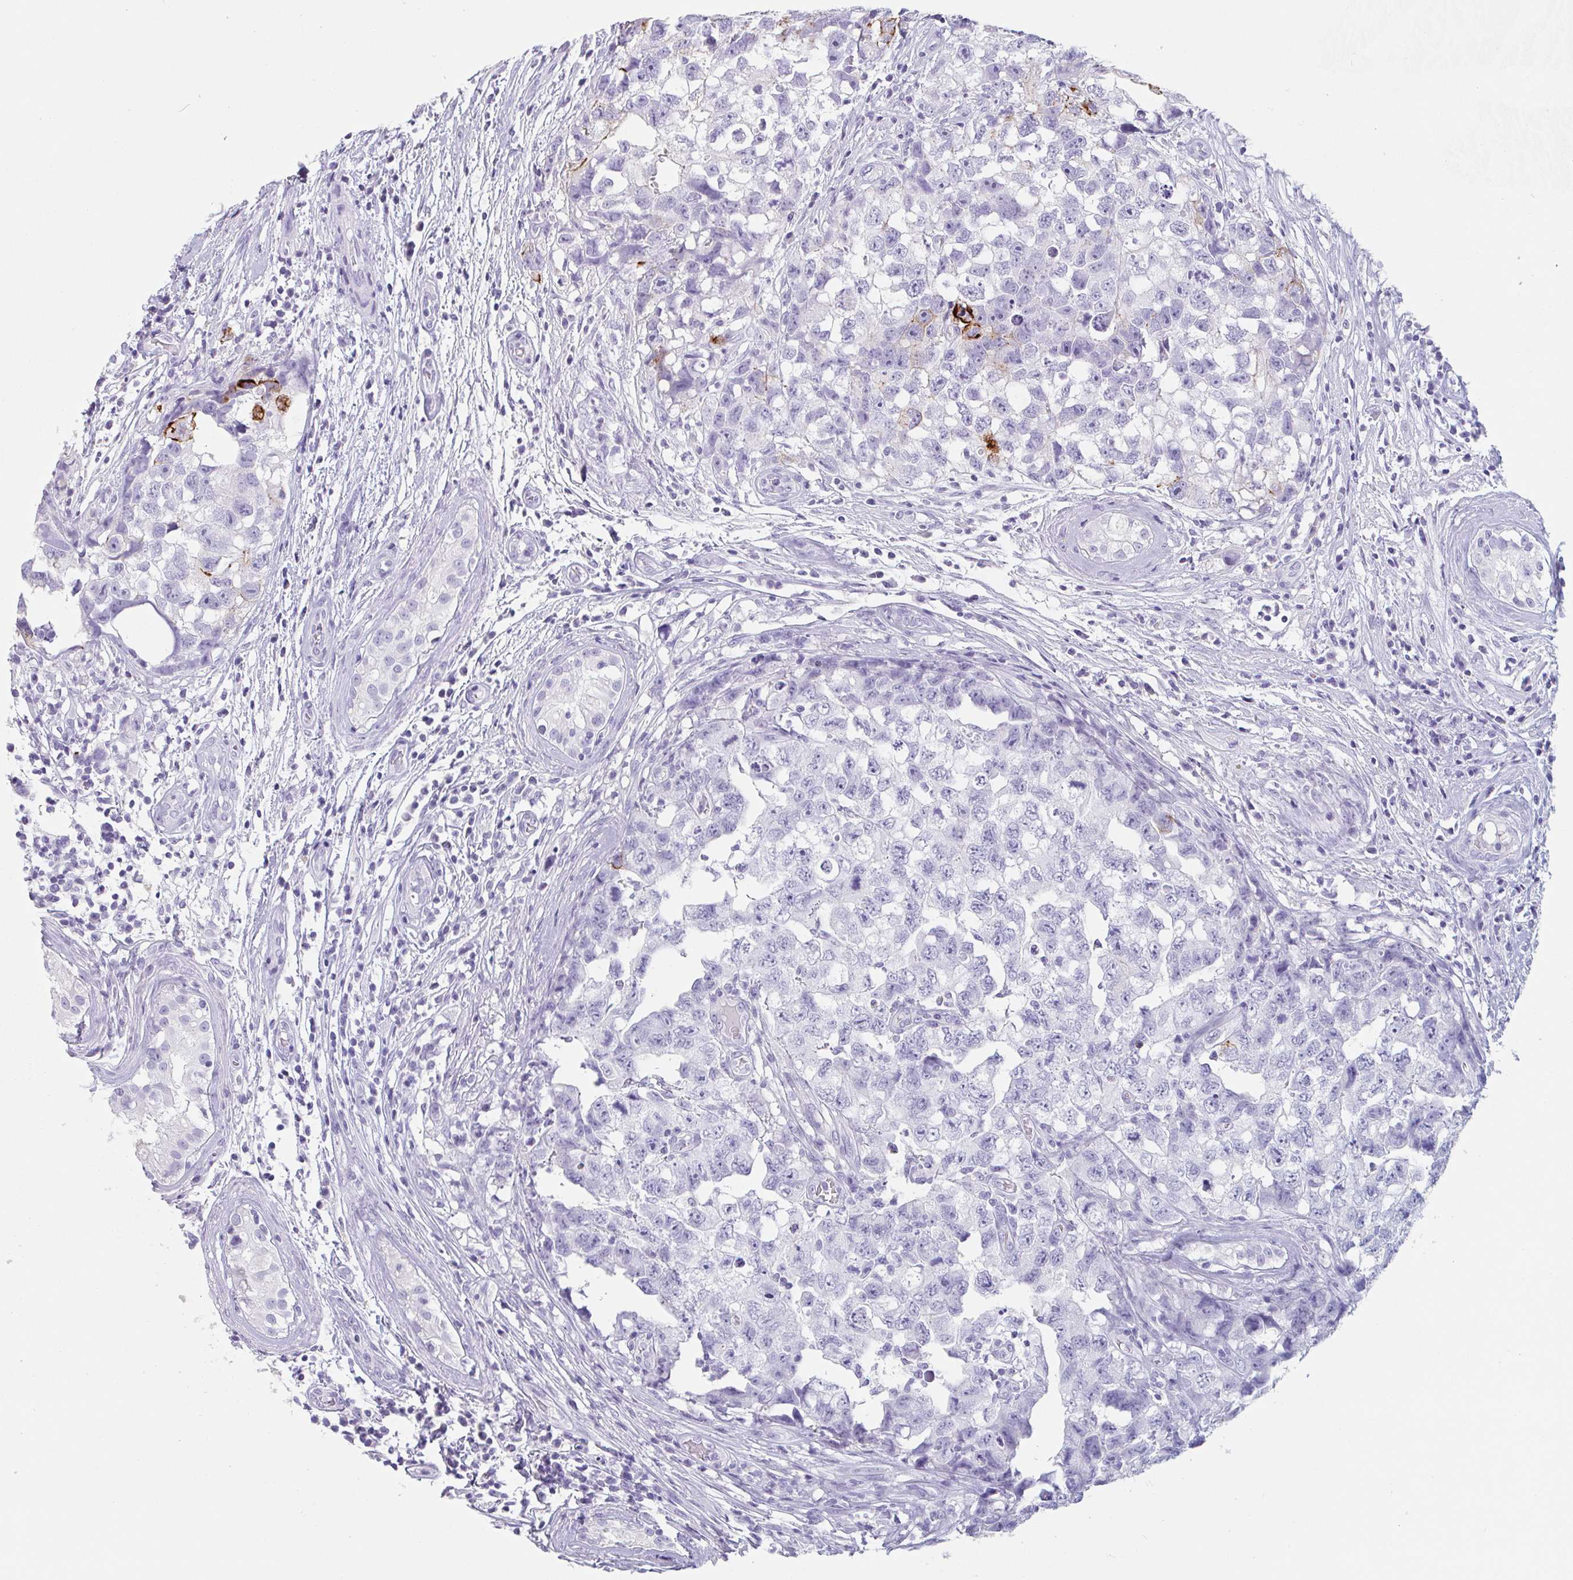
{"staining": {"intensity": "strong", "quantity": "<25%", "location": "cytoplasmic/membranous"}, "tissue": "testis cancer", "cell_type": "Tumor cells", "image_type": "cancer", "snomed": [{"axis": "morphology", "description": "Carcinoma, Embryonal, NOS"}, {"axis": "topography", "description": "Testis"}], "caption": "Protein expression analysis of embryonal carcinoma (testis) exhibits strong cytoplasmic/membranous positivity in about <25% of tumor cells.", "gene": "EMC4", "patient": {"sex": "male", "age": 22}}